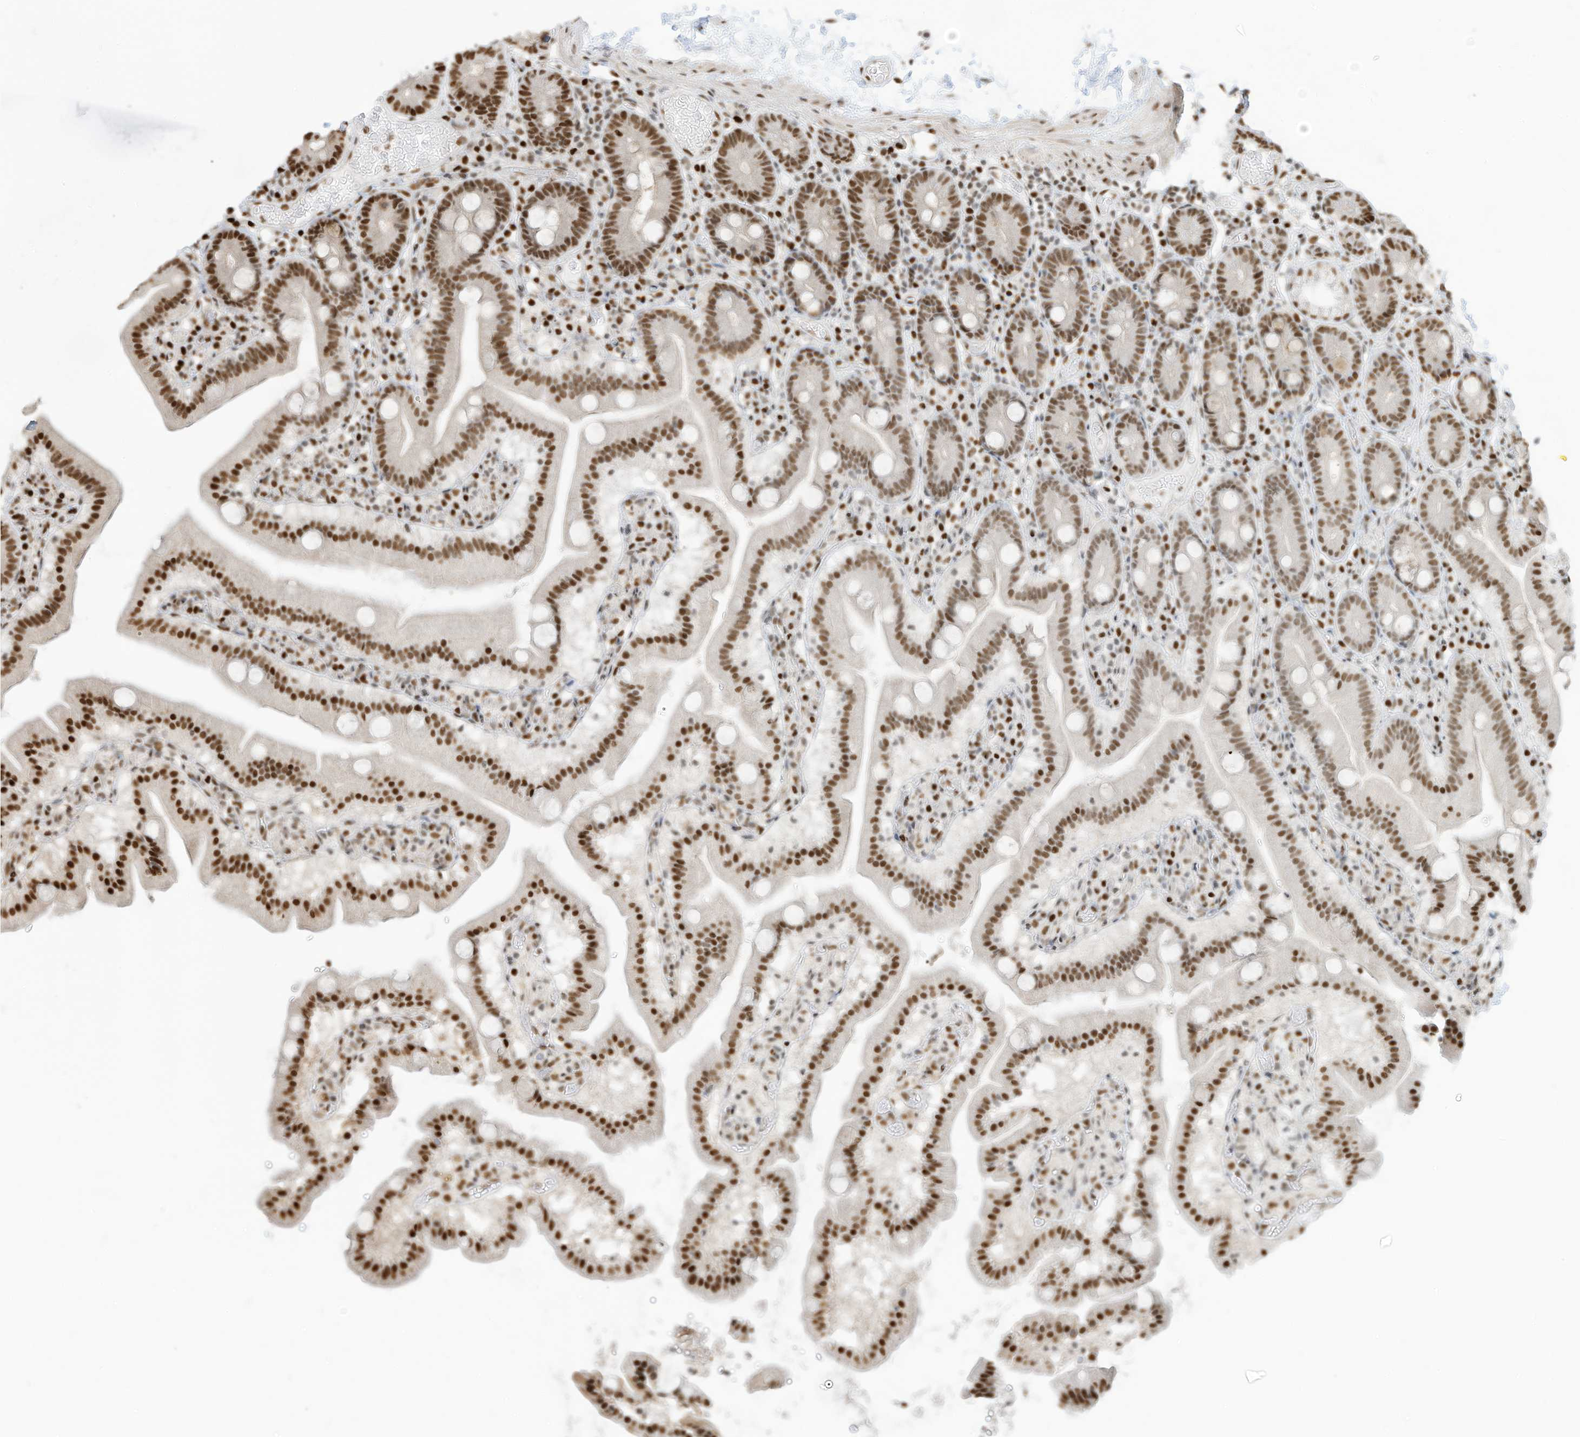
{"staining": {"intensity": "moderate", "quantity": ">75%", "location": "nuclear"}, "tissue": "duodenum", "cell_type": "Glandular cells", "image_type": "normal", "snomed": [{"axis": "morphology", "description": "Normal tissue, NOS"}, {"axis": "topography", "description": "Duodenum"}], "caption": "Human duodenum stained for a protein (brown) reveals moderate nuclear positive positivity in approximately >75% of glandular cells.", "gene": "SAMD15", "patient": {"sex": "male", "age": 55}}